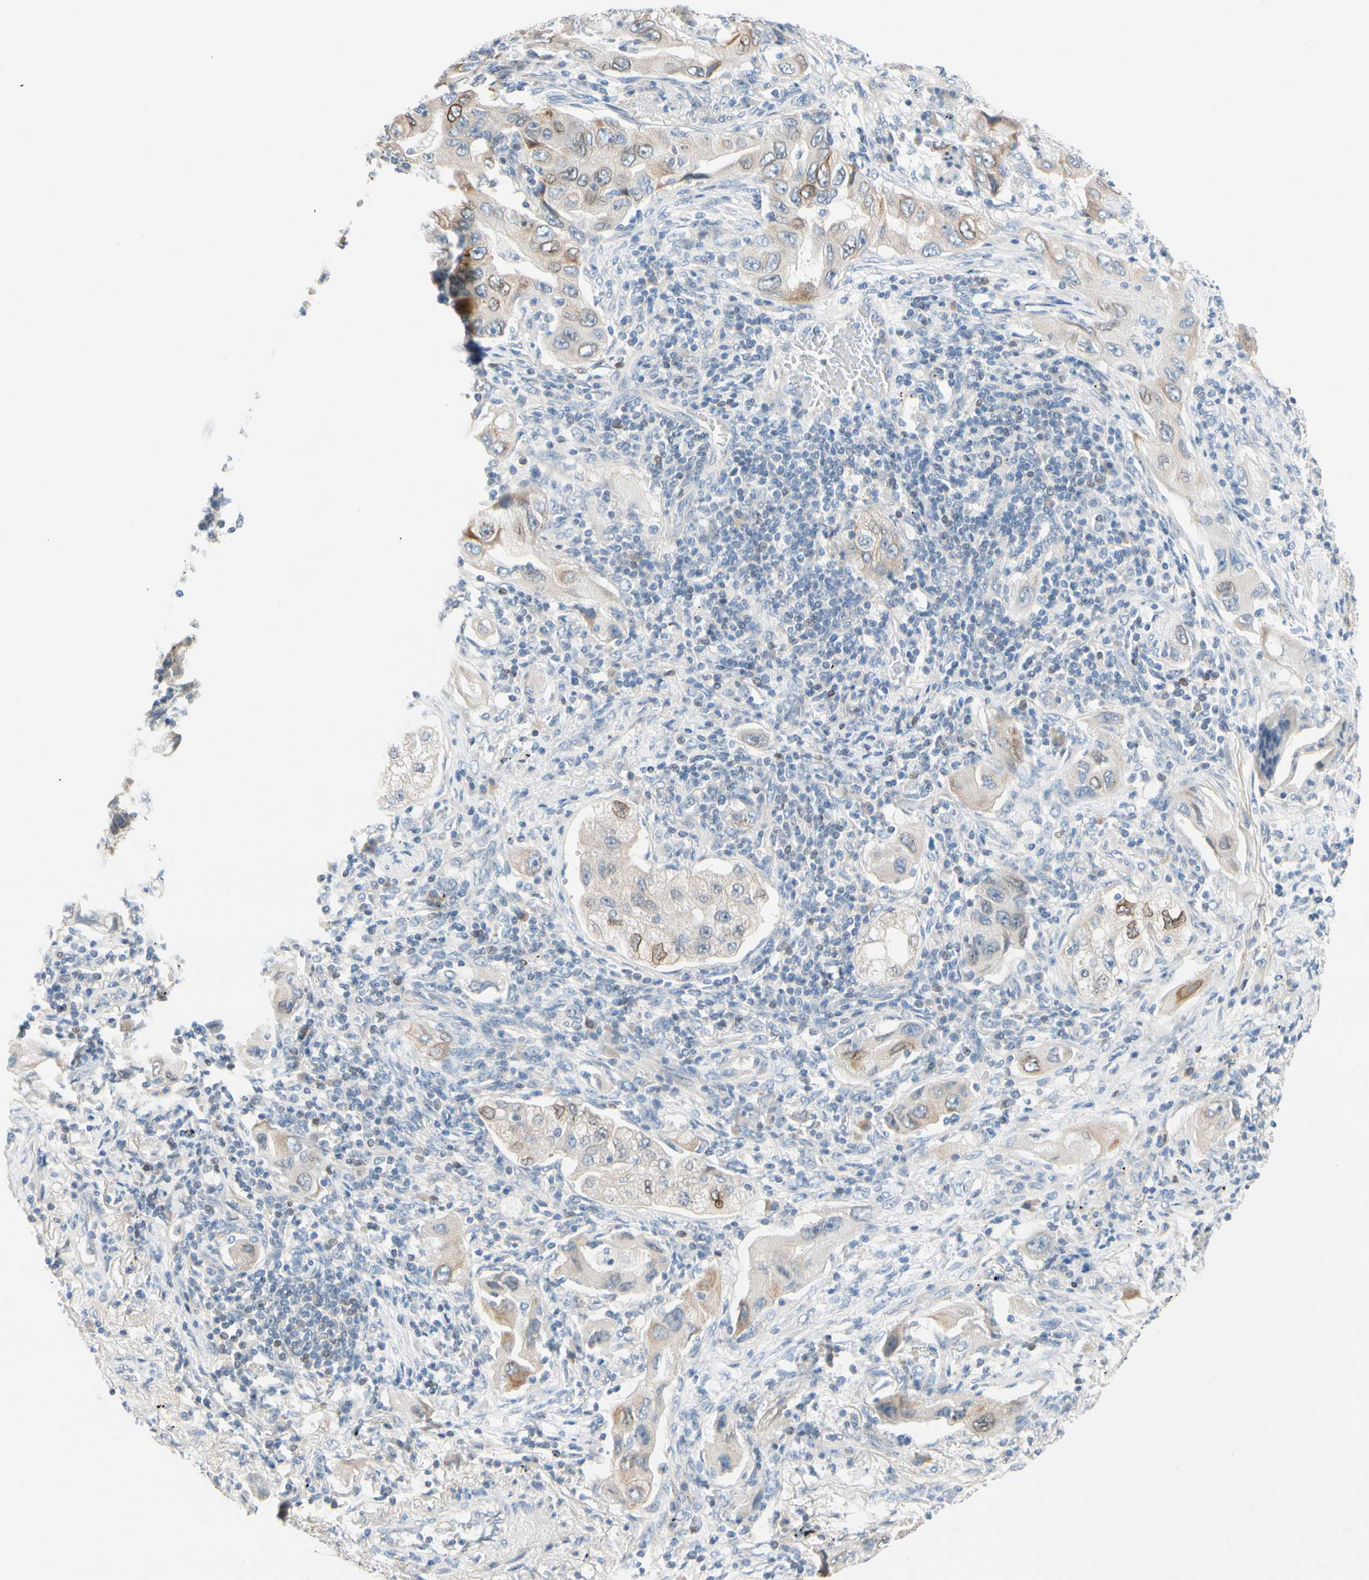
{"staining": {"intensity": "moderate", "quantity": "25%-75%", "location": "cytoplasmic/membranous,nuclear"}, "tissue": "lung cancer", "cell_type": "Tumor cells", "image_type": "cancer", "snomed": [{"axis": "morphology", "description": "Adenocarcinoma, NOS"}, {"axis": "topography", "description": "Lung"}], "caption": "Immunohistochemical staining of adenocarcinoma (lung) shows moderate cytoplasmic/membranous and nuclear protein staining in approximately 25%-75% of tumor cells. The staining was performed using DAB, with brown indicating positive protein expression. Nuclei are stained blue with hematoxylin.", "gene": "ZNF132", "patient": {"sex": "female", "age": 65}}